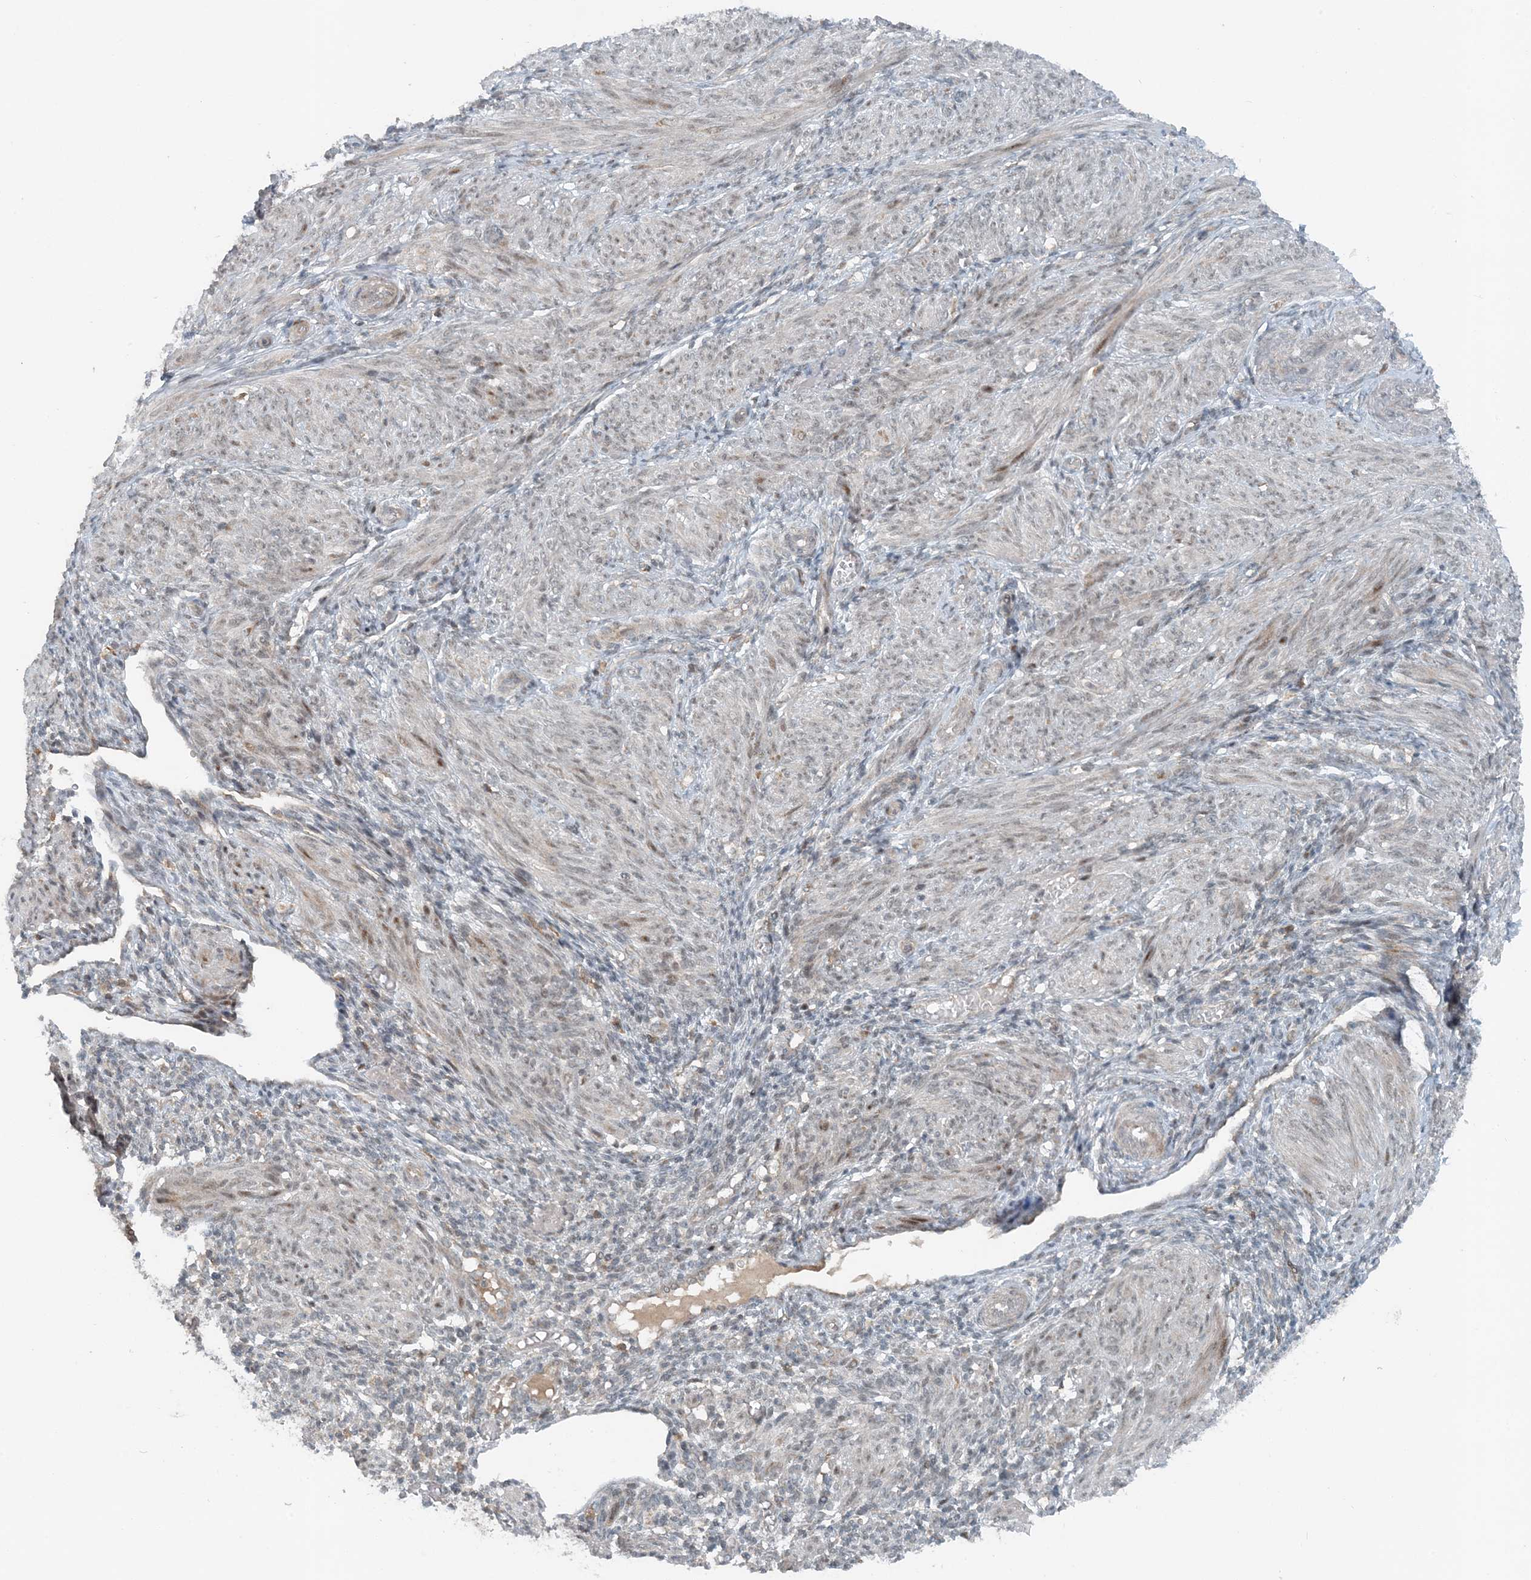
{"staining": {"intensity": "weak", "quantity": ">75%", "location": "cytoplasmic/membranous"}, "tissue": "smooth muscle", "cell_type": "Smooth muscle cells", "image_type": "normal", "snomed": [{"axis": "morphology", "description": "Normal tissue, NOS"}, {"axis": "topography", "description": "Smooth muscle"}], "caption": "Weak cytoplasmic/membranous expression for a protein is seen in about >75% of smooth muscle cells of unremarkable smooth muscle using IHC.", "gene": "MITD1", "patient": {"sex": "female", "age": 39}}